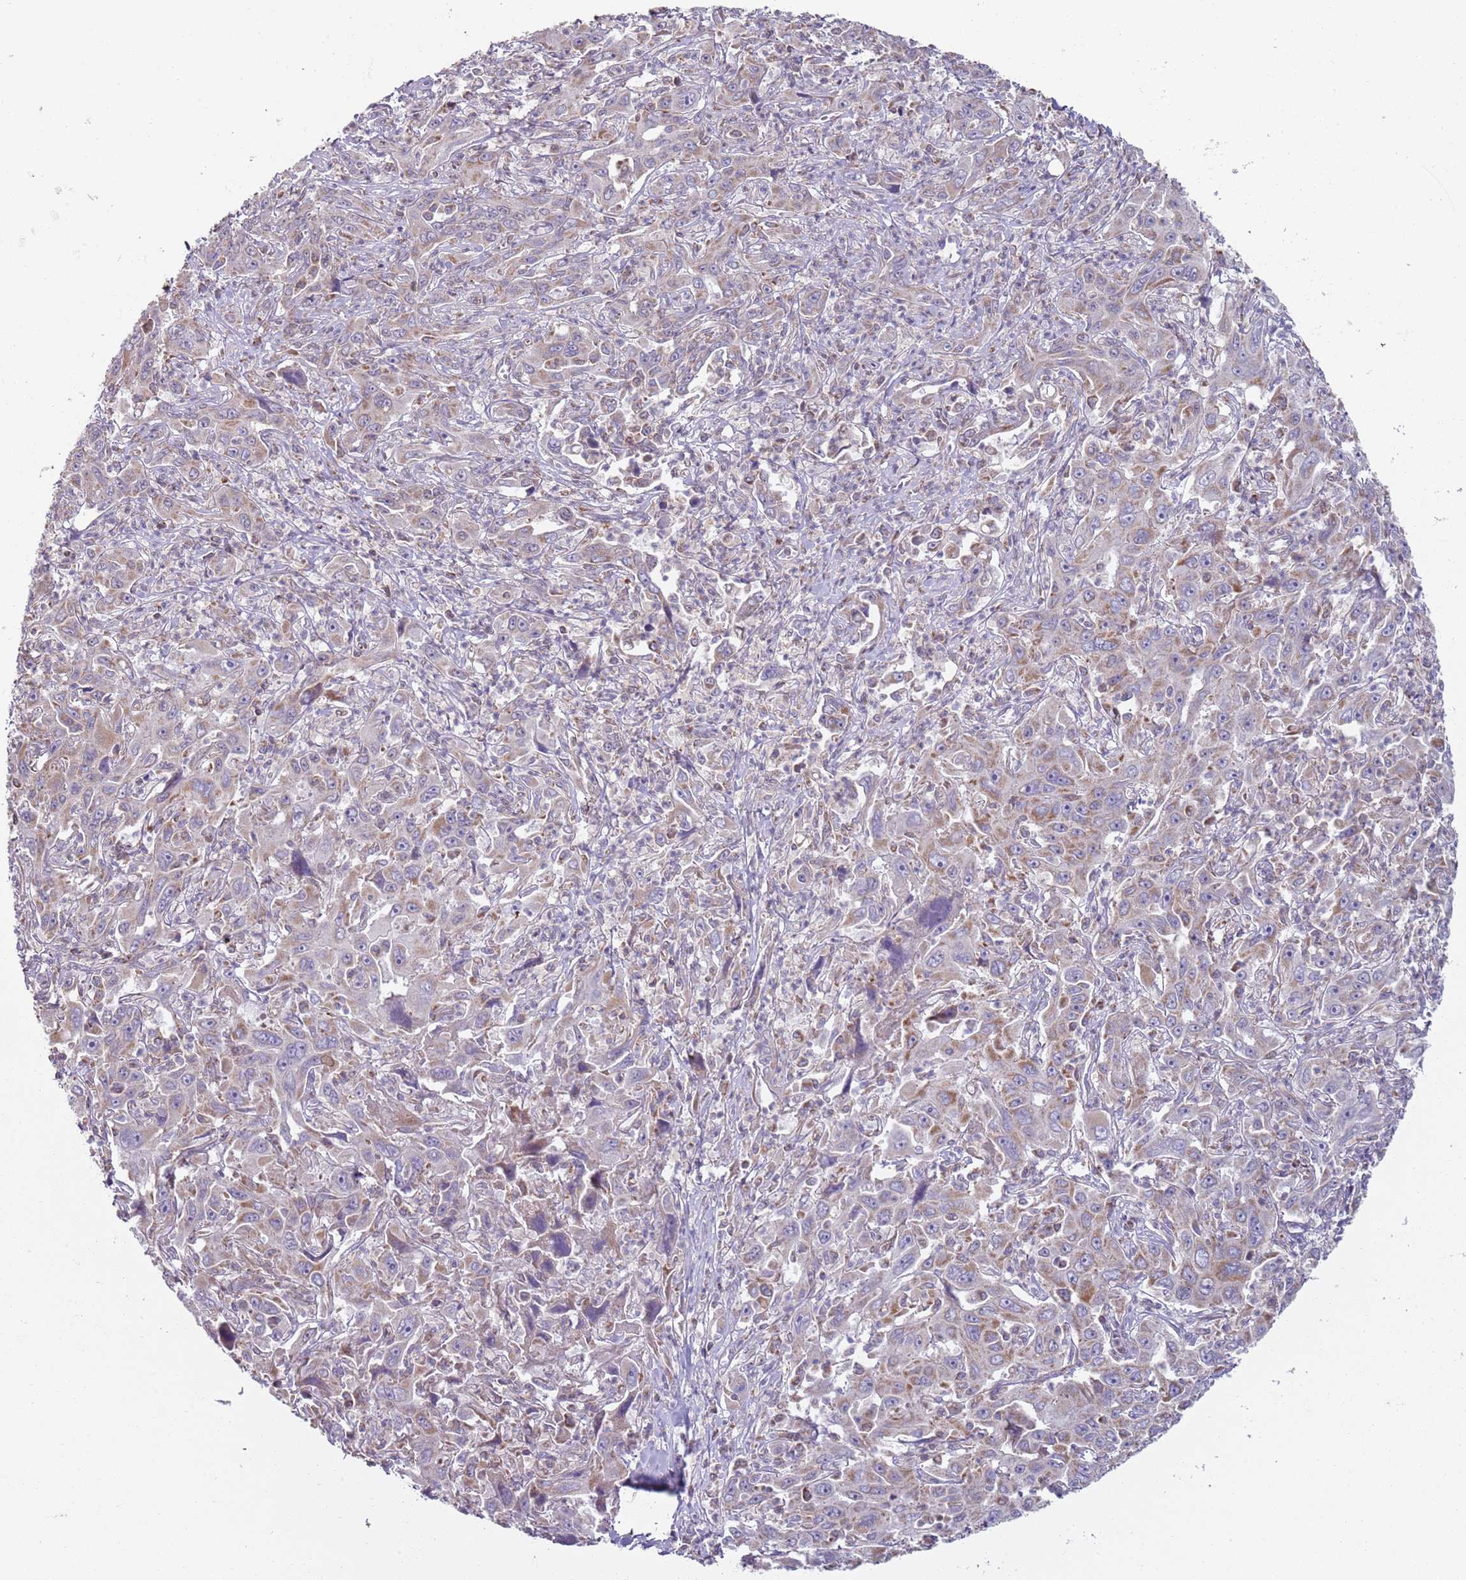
{"staining": {"intensity": "weak", "quantity": "<25%", "location": "cytoplasmic/membranous"}, "tissue": "liver cancer", "cell_type": "Tumor cells", "image_type": "cancer", "snomed": [{"axis": "morphology", "description": "Carcinoma, Hepatocellular, NOS"}, {"axis": "topography", "description": "Liver"}], "caption": "Immunohistochemistry of human liver hepatocellular carcinoma exhibits no expression in tumor cells.", "gene": "GAS8", "patient": {"sex": "male", "age": 63}}